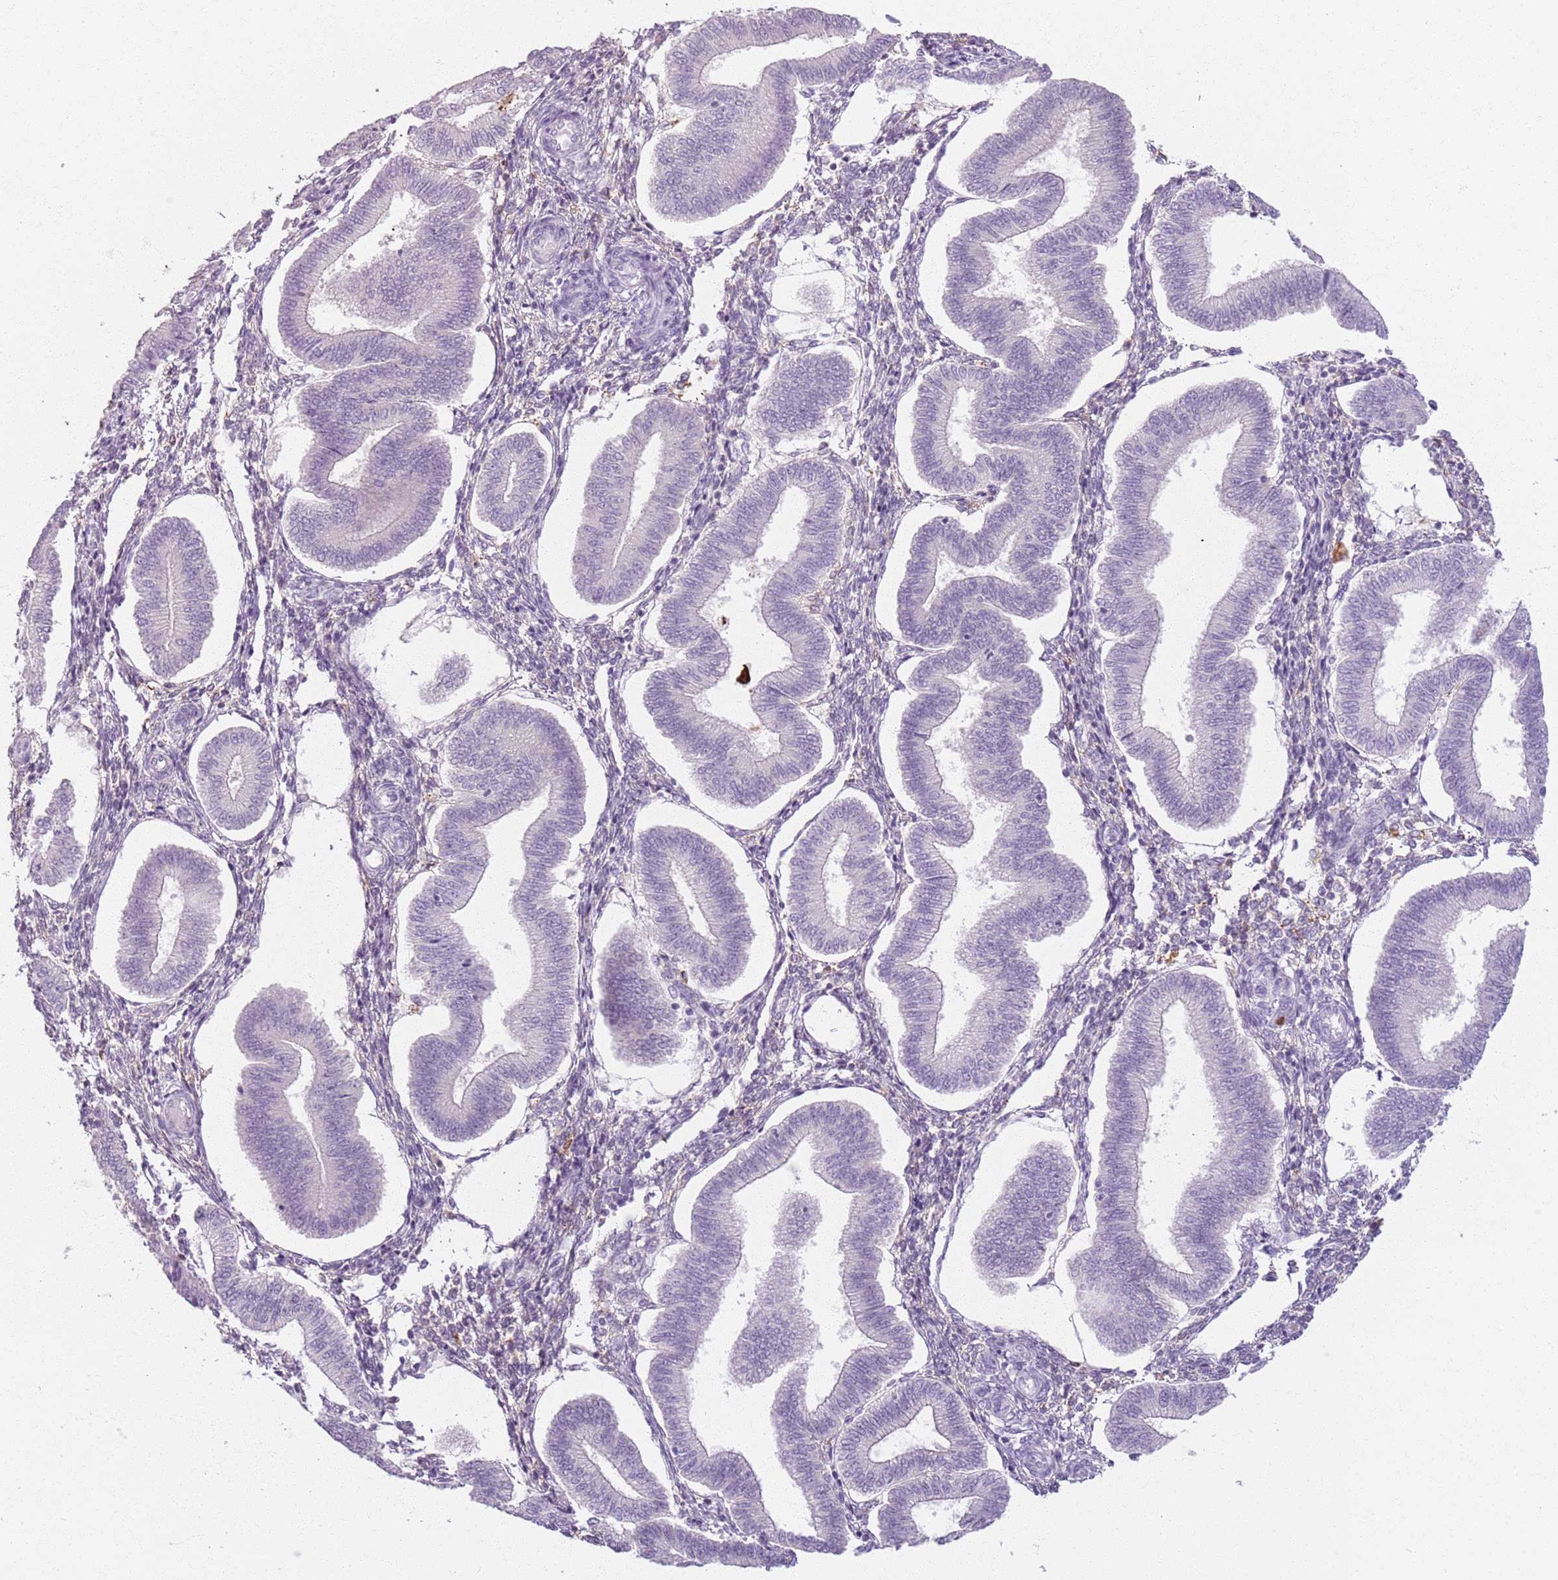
{"staining": {"intensity": "negative", "quantity": "none", "location": "none"}, "tissue": "endometrium", "cell_type": "Cells in endometrial stroma", "image_type": "normal", "snomed": [{"axis": "morphology", "description": "Normal tissue, NOS"}, {"axis": "topography", "description": "Endometrium"}], "caption": "This is a image of IHC staining of unremarkable endometrium, which shows no positivity in cells in endometrial stroma. Brightfield microscopy of immunohistochemistry stained with DAB (brown) and hematoxylin (blue), captured at high magnification.", "gene": "GDPGP1", "patient": {"sex": "female", "age": 39}}